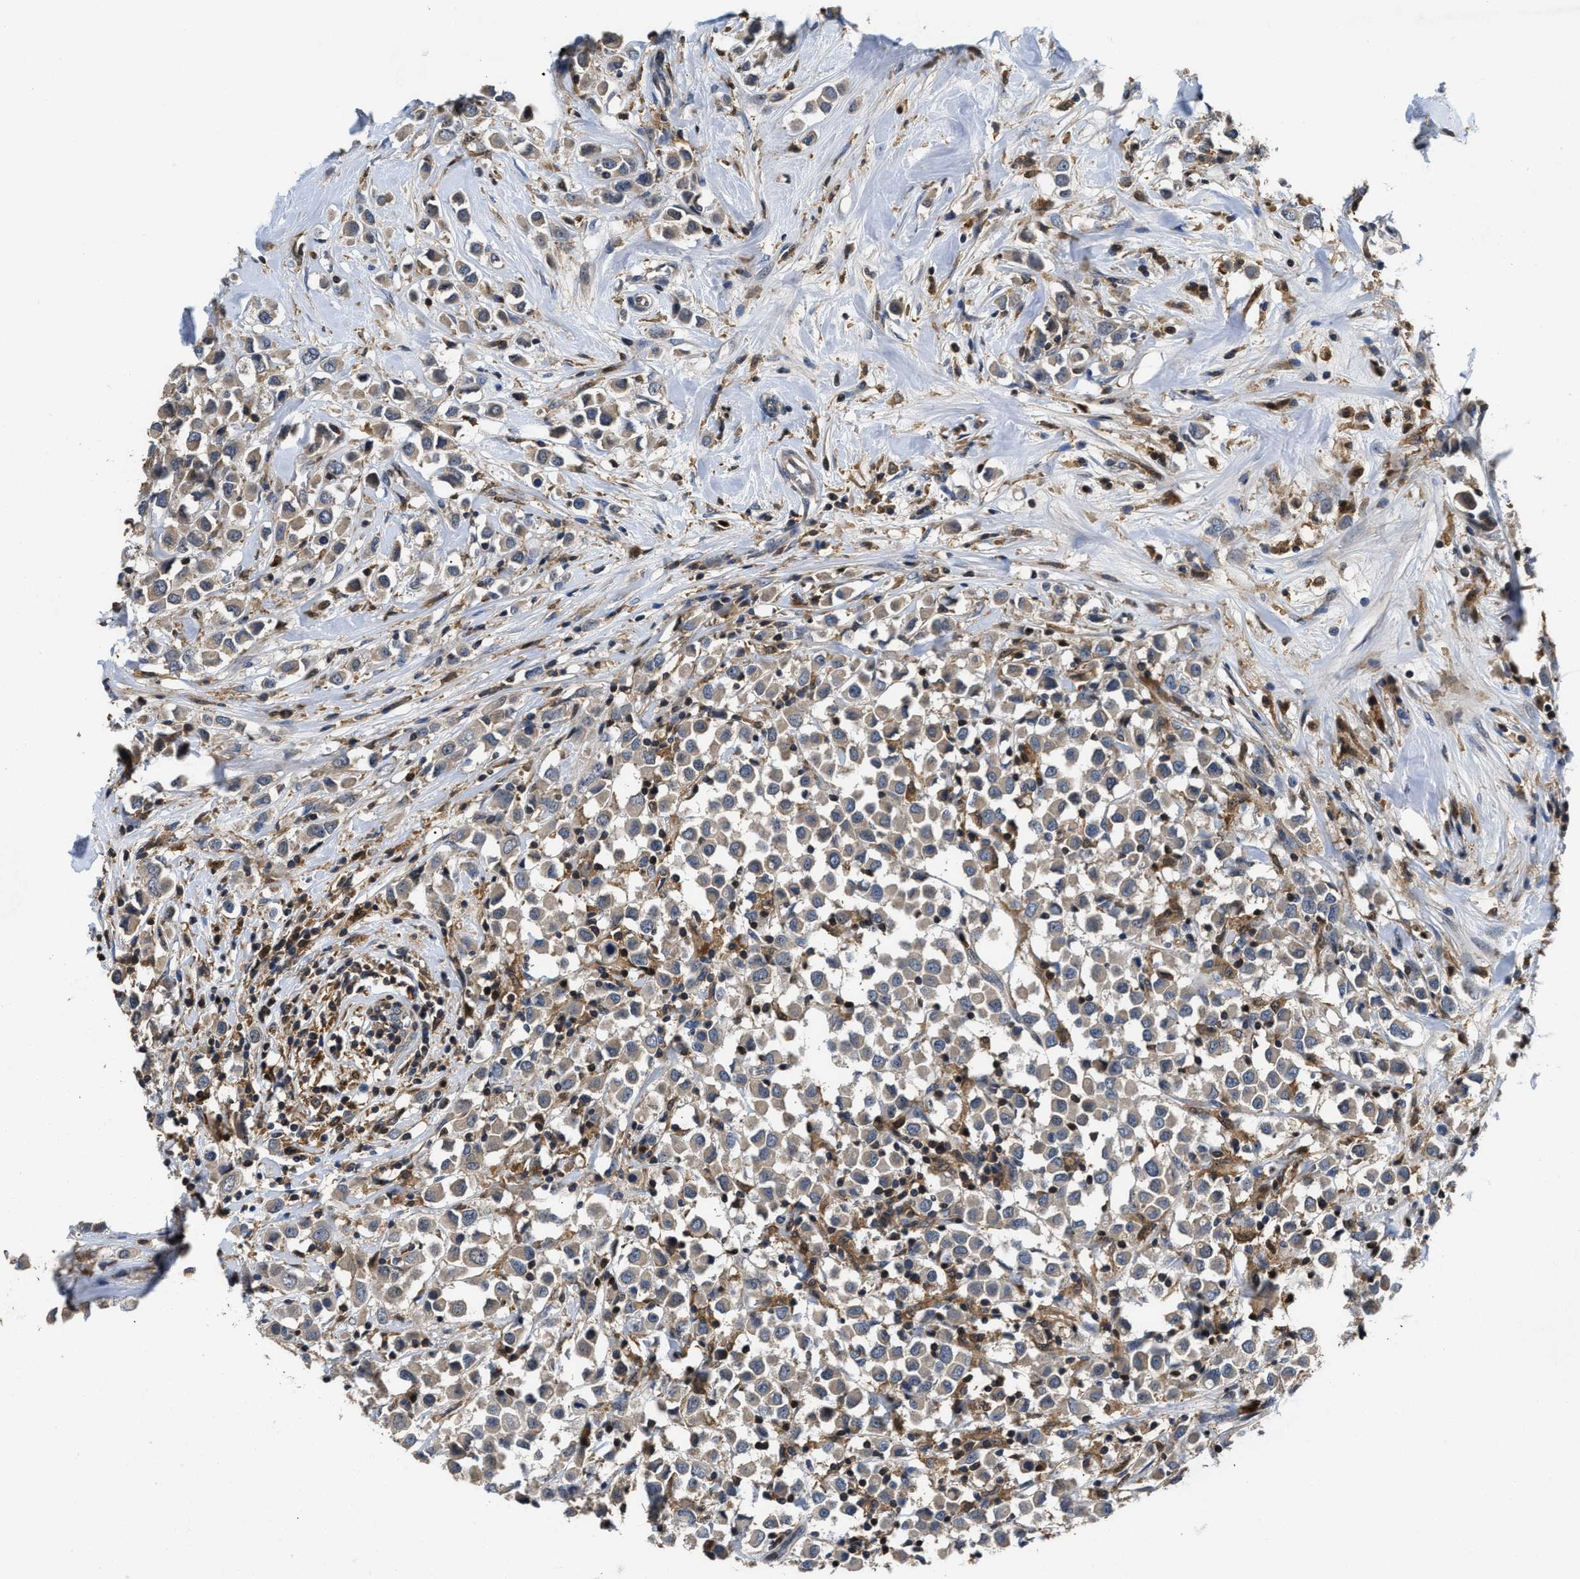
{"staining": {"intensity": "weak", "quantity": ">75%", "location": "cytoplasmic/membranous"}, "tissue": "breast cancer", "cell_type": "Tumor cells", "image_type": "cancer", "snomed": [{"axis": "morphology", "description": "Duct carcinoma"}, {"axis": "topography", "description": "Breast"}], "caption": "Weak cytoplasmic/membranous expression for a protein is present in about >75% of tumor cells of intraductal carcinoma (breast) using immunohistochemistry (IHC).", "gene": "OSTF1", "patient": {"sex": "female", "age": 61}}